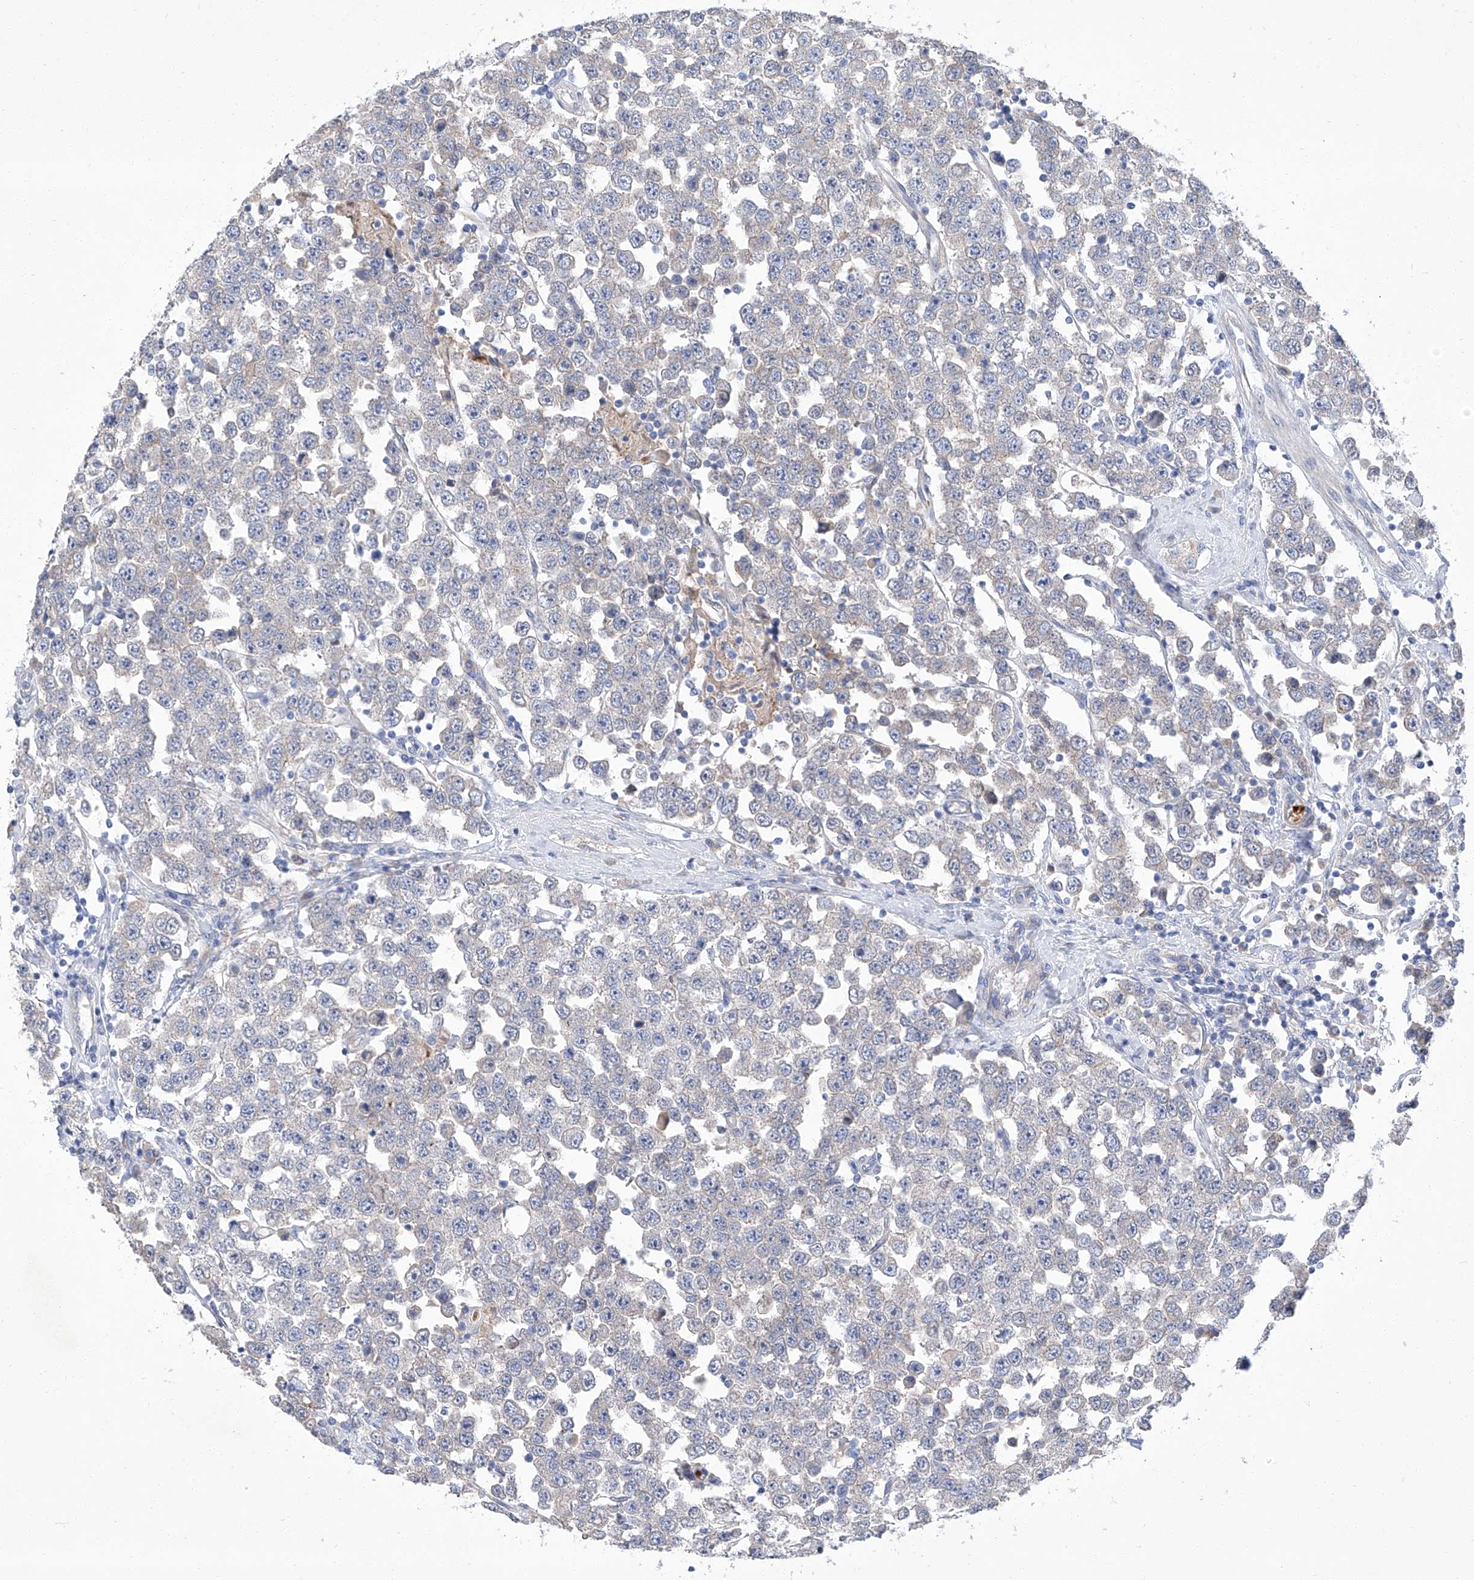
{"staining": {"intensity": "negative", "quantity": "none", "location": "none"}, "tissue": "testis cancer", "cell_type": "Tumor cells", "image_type": "cancer", "snomed": [{"axis": "morphology", "description": "Seminoma, NOS"}, {"axis": "topography", "description": "Testis"}], "caption": "An image of seminoma (testis) stained for a protein shows no brown staining in tumor cells. Brightfield microscopy of immunohistochemistry stained with DAB (brown) and hematoxylin (blue), captured at high magnification.", "gene": "PARD3", "patient": {"sex": "male", "age": 28}}